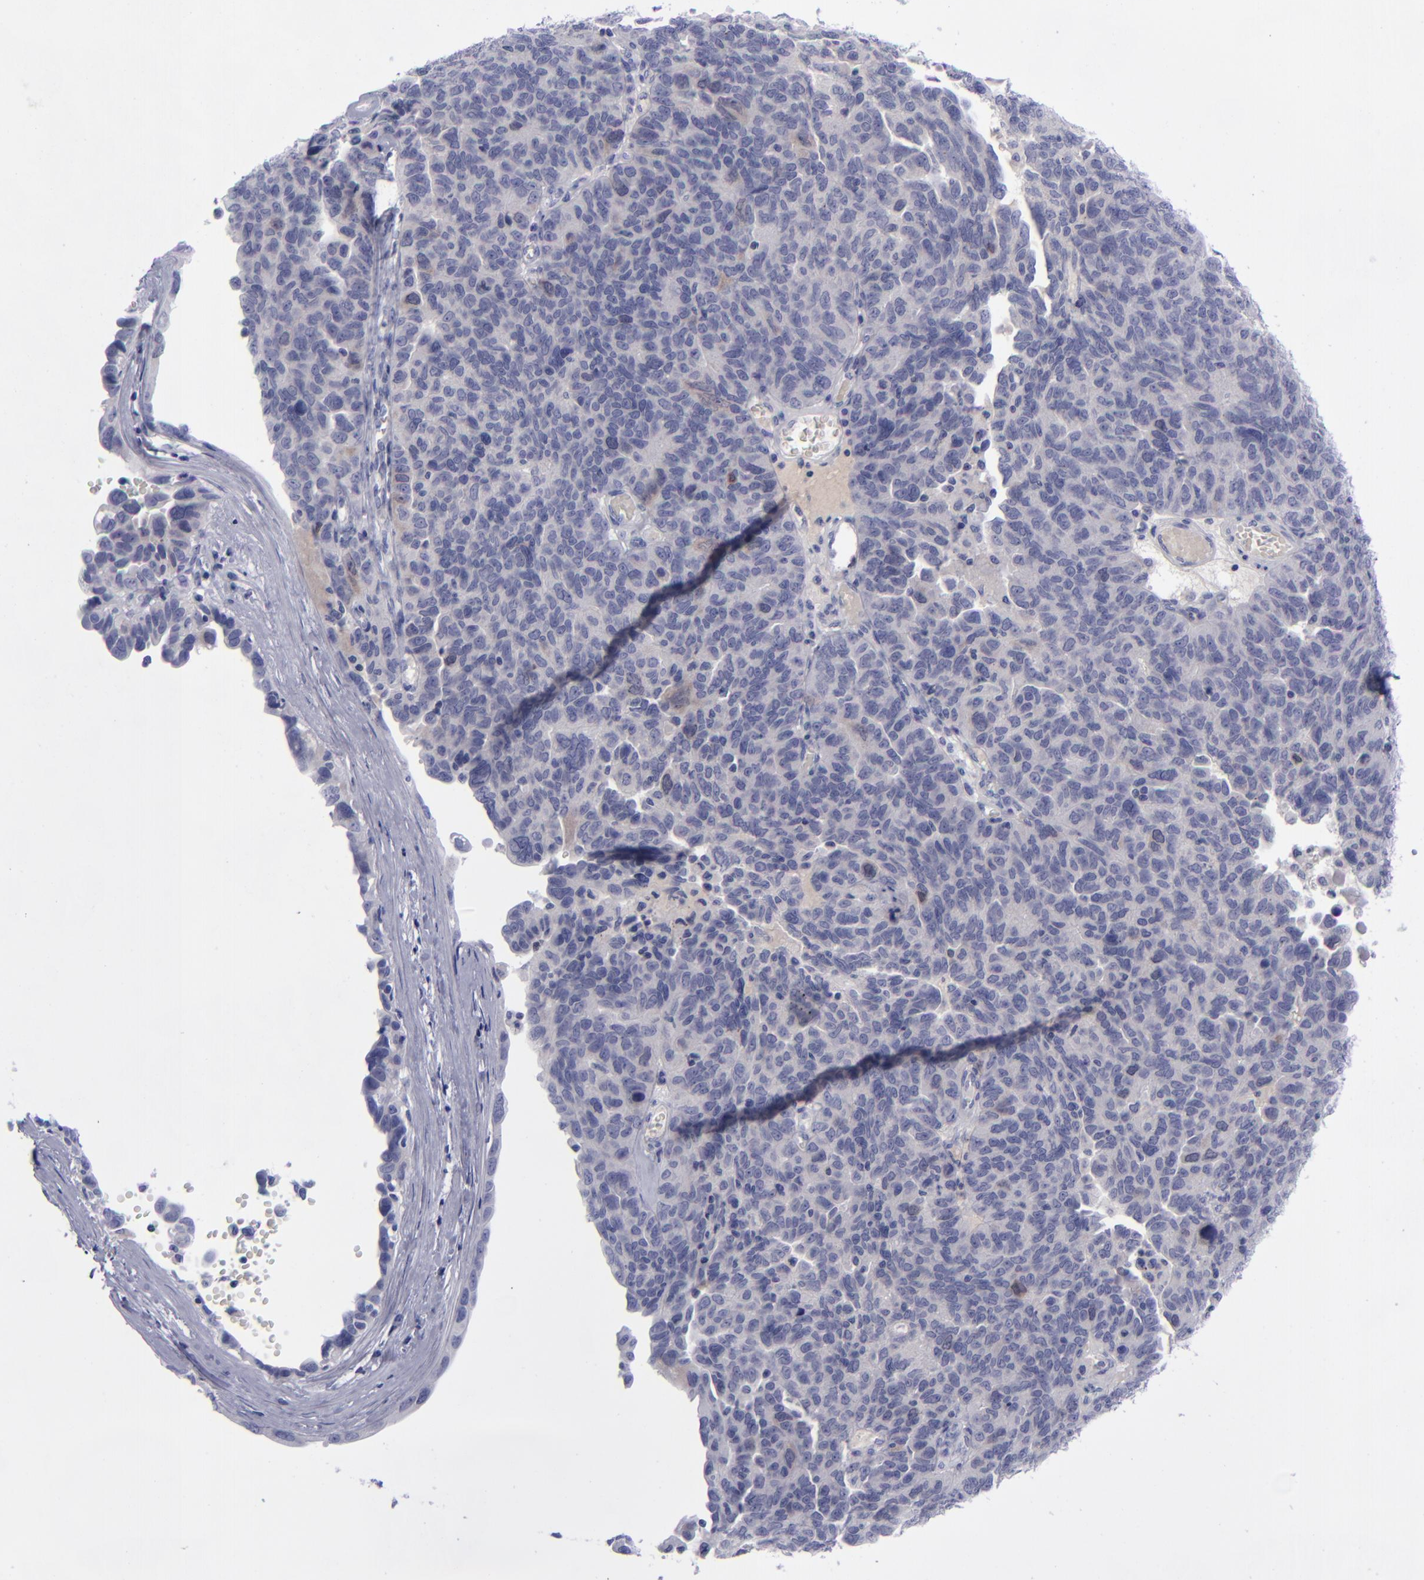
{"staining": {"intensity": "negative", "quantity": "none", "location": "none"}, "tissue": "ovarian cancer", "cell_type": "Tumor cells", "image_type": "cancer", "snomed": [{"axis": "morphology", "description": "Cystadenocarcinoma, serous, NOS"}, {"axis": "topography", "description": "Ovary"}], "caption": "Histopathology image shows no protein staining in tumor cells of ovarian serous cystadenocarcinoma tissue. (Brightfield microscopy of DAB immunohistochemistry at high magnification).", "gene": "AURKA", "patient": {"sex": "female", "age": 64}}